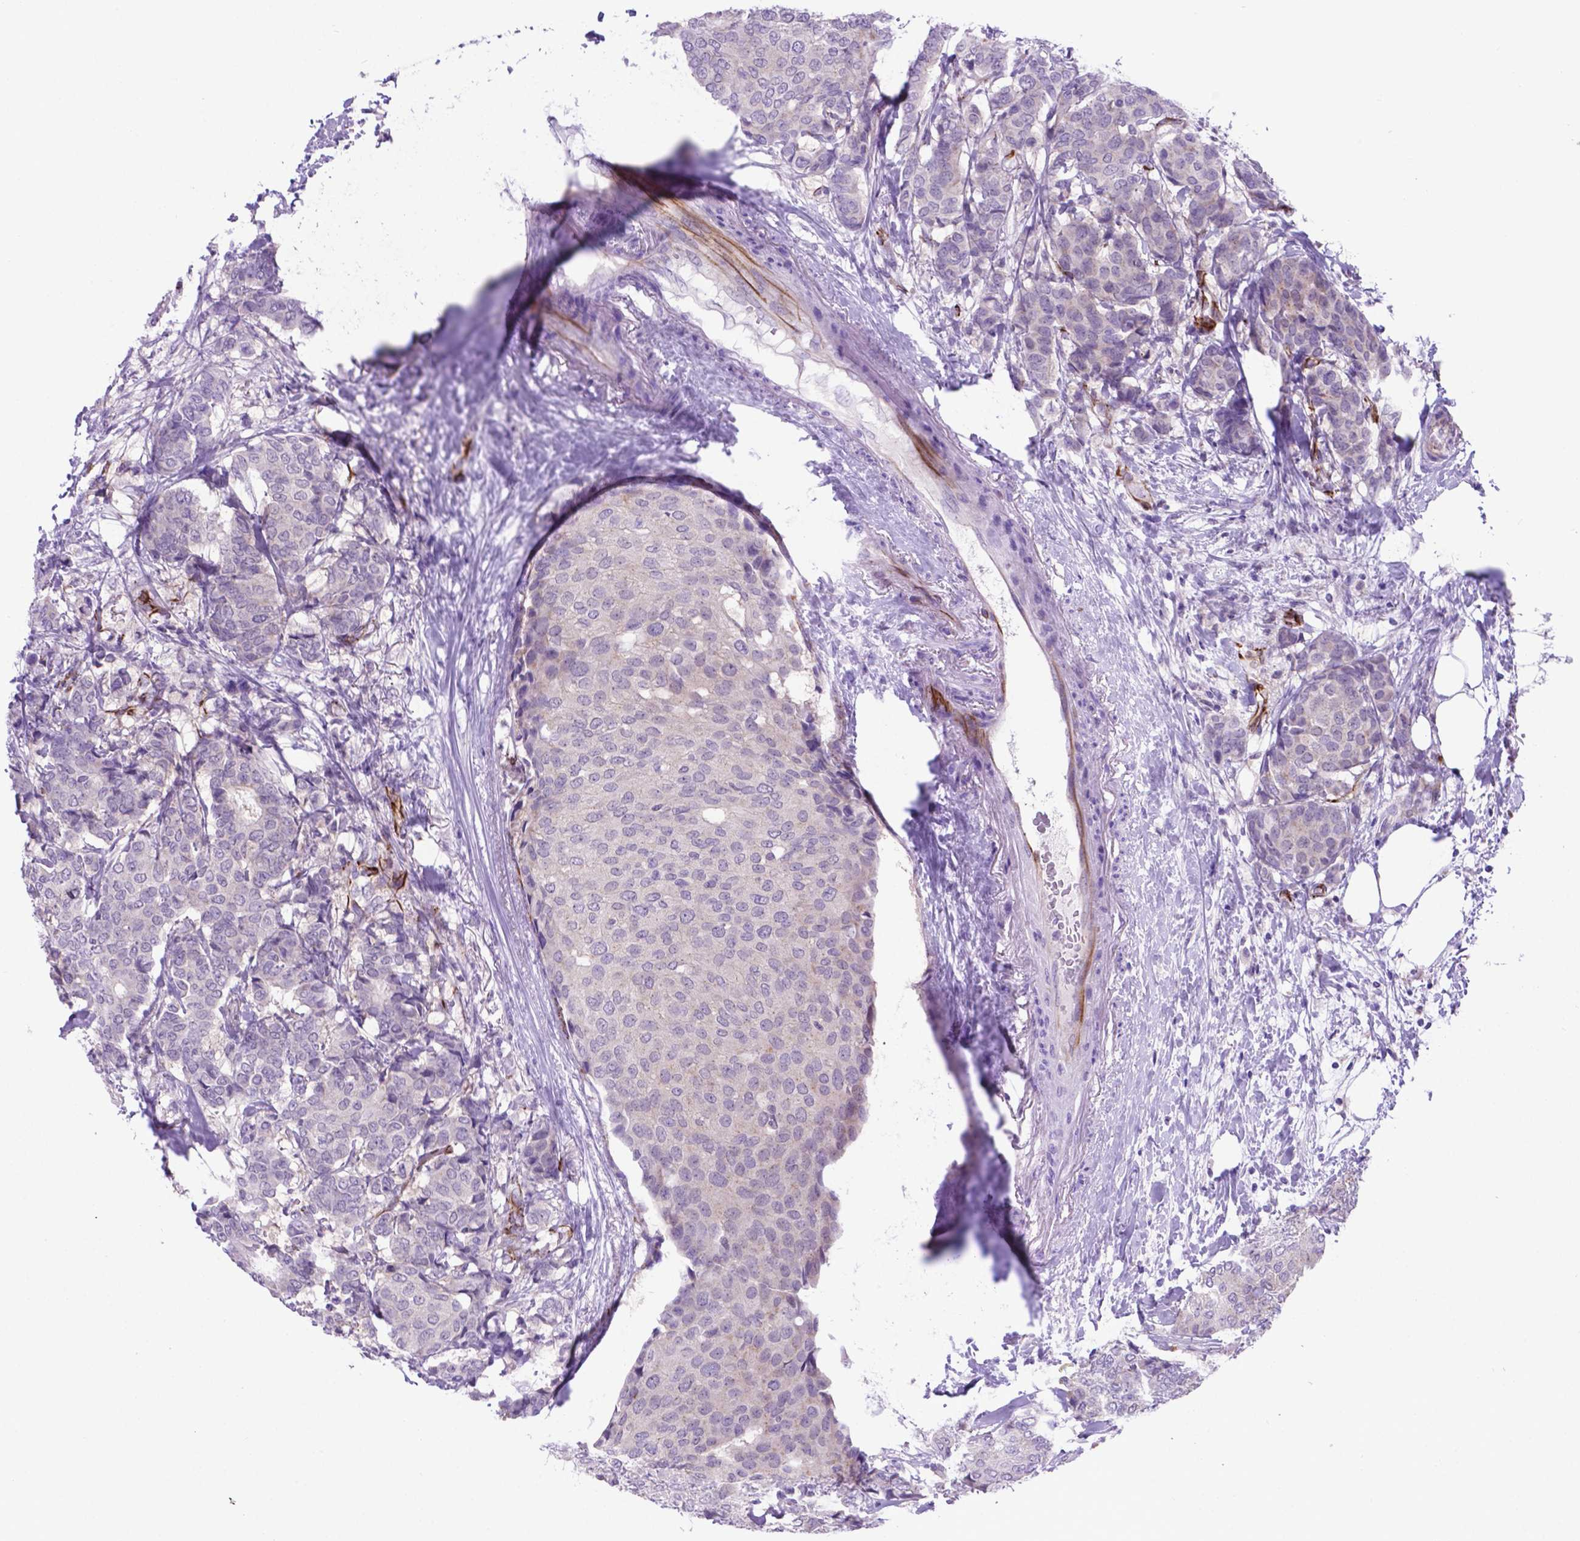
{"staining": {"intensity": "negative", "quantity": "none", "location": "none"}, "tissue": "breast cancer", "cell_type": "Tumor cells", "image_type": "cancer", "snomed": [{"axis": "morphology", "description": "Duct carcinoma"}, {"axis": "topography", "description": "Breast"}], "caption": "Immunohistochemistry photomicrograph of neoplastic tissue: human breast infiltrating ductal carcinoma stained with DAB (3,3'-diaminobenzidine) exhibits no significant protein staining in tumor cells.", "gene": "LZTR1", "patient": {"sex": "female", "age": 75}}